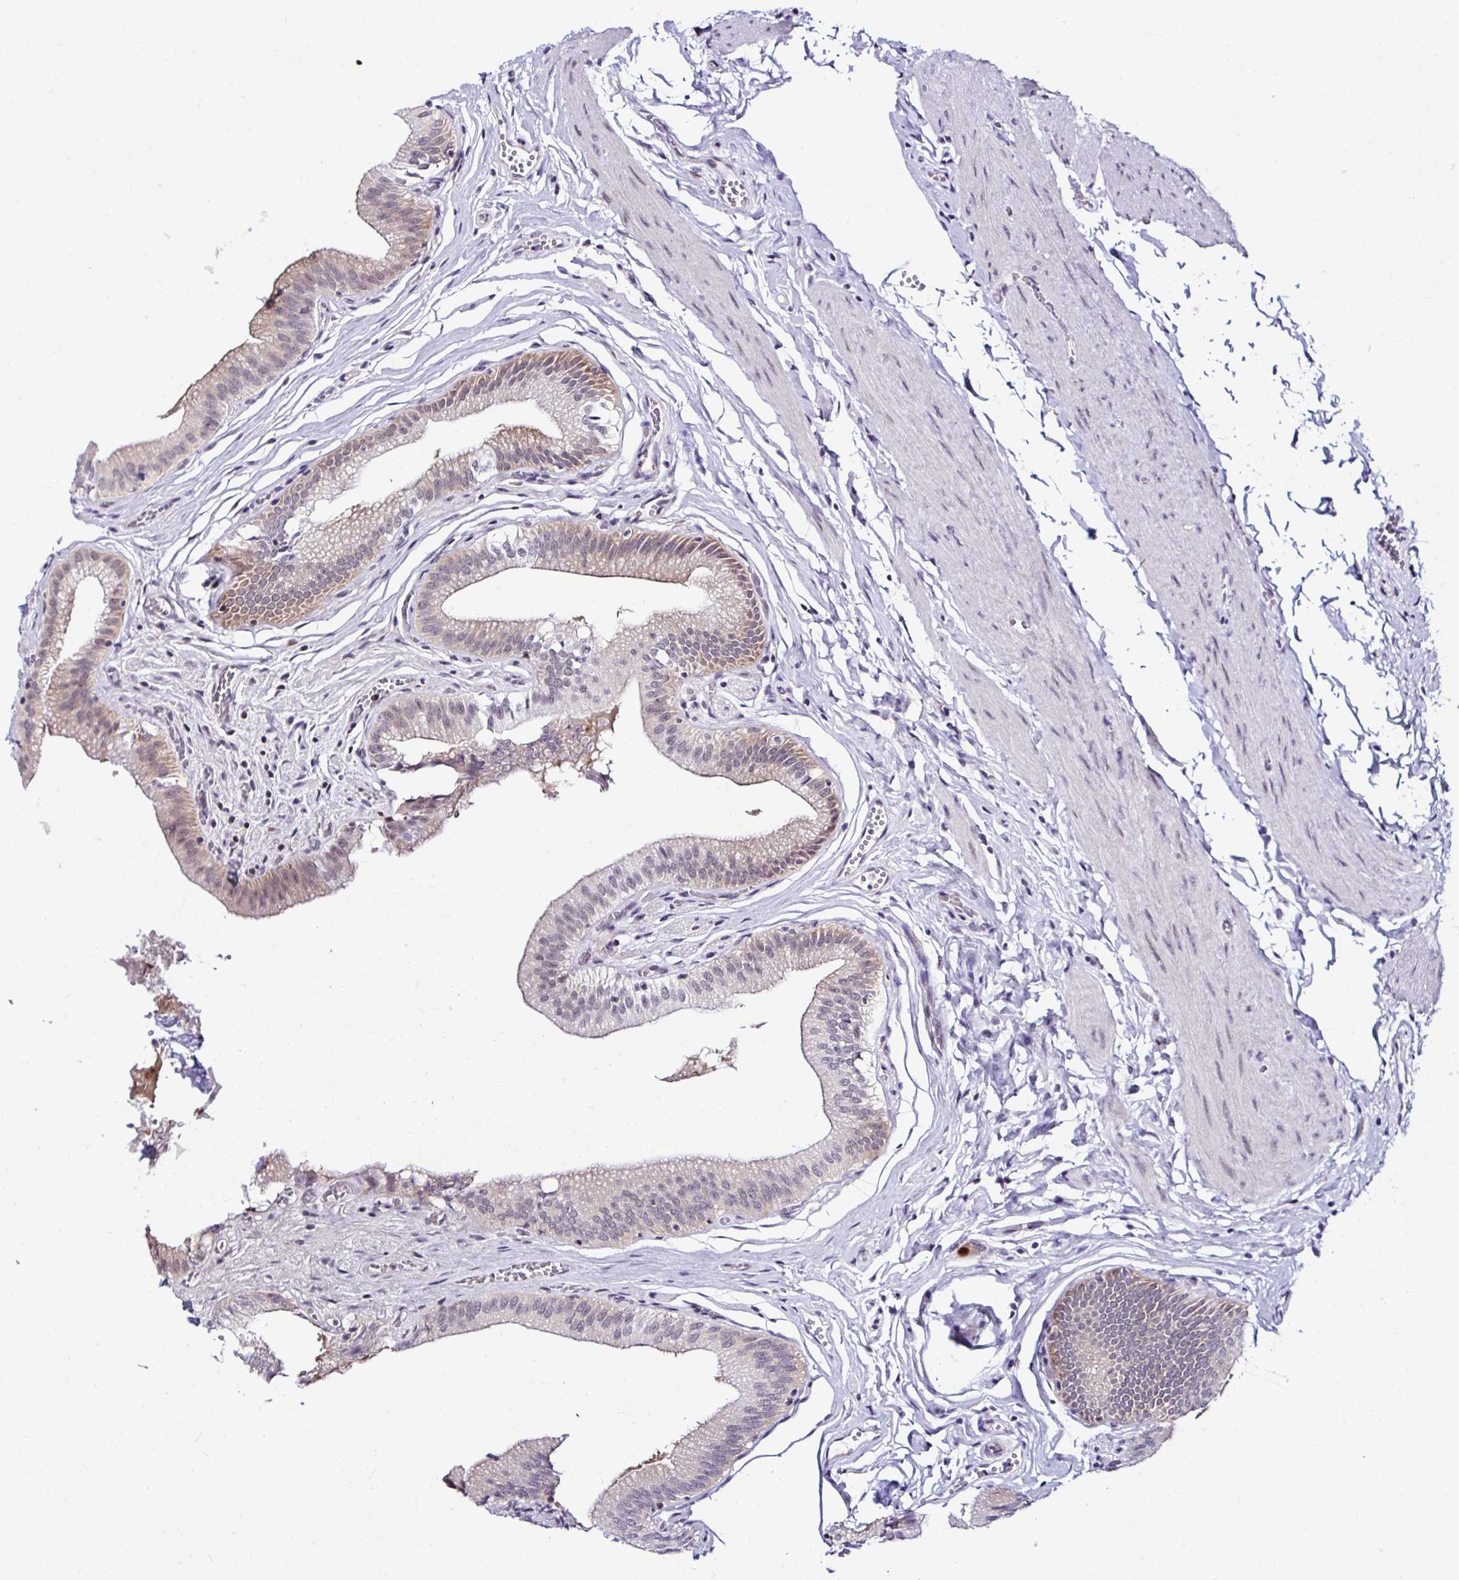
{"staining": {"intensity": "moderate", "quantity": "25%-75%", "location": "nuclear"}, "tissue": "gallbladder", "cell_type": "Glandular cells", "image_type": "normal", "snomed": [{"axis": "morphology", "description": "Normal tissue, NOS"}, {"axis": "topography", "description": "Gallbladder"}, {"axis": "topography", "description": "Peripheral nerve tissue"}], "caption": "DAB immunohistochemical staining of normal gallbladder demonstrates moderate nuclear protein expression in about 25%-75% of glandular cells.", "gene": "PSMD3", "patient": {"sex": "male", "age": 17}}